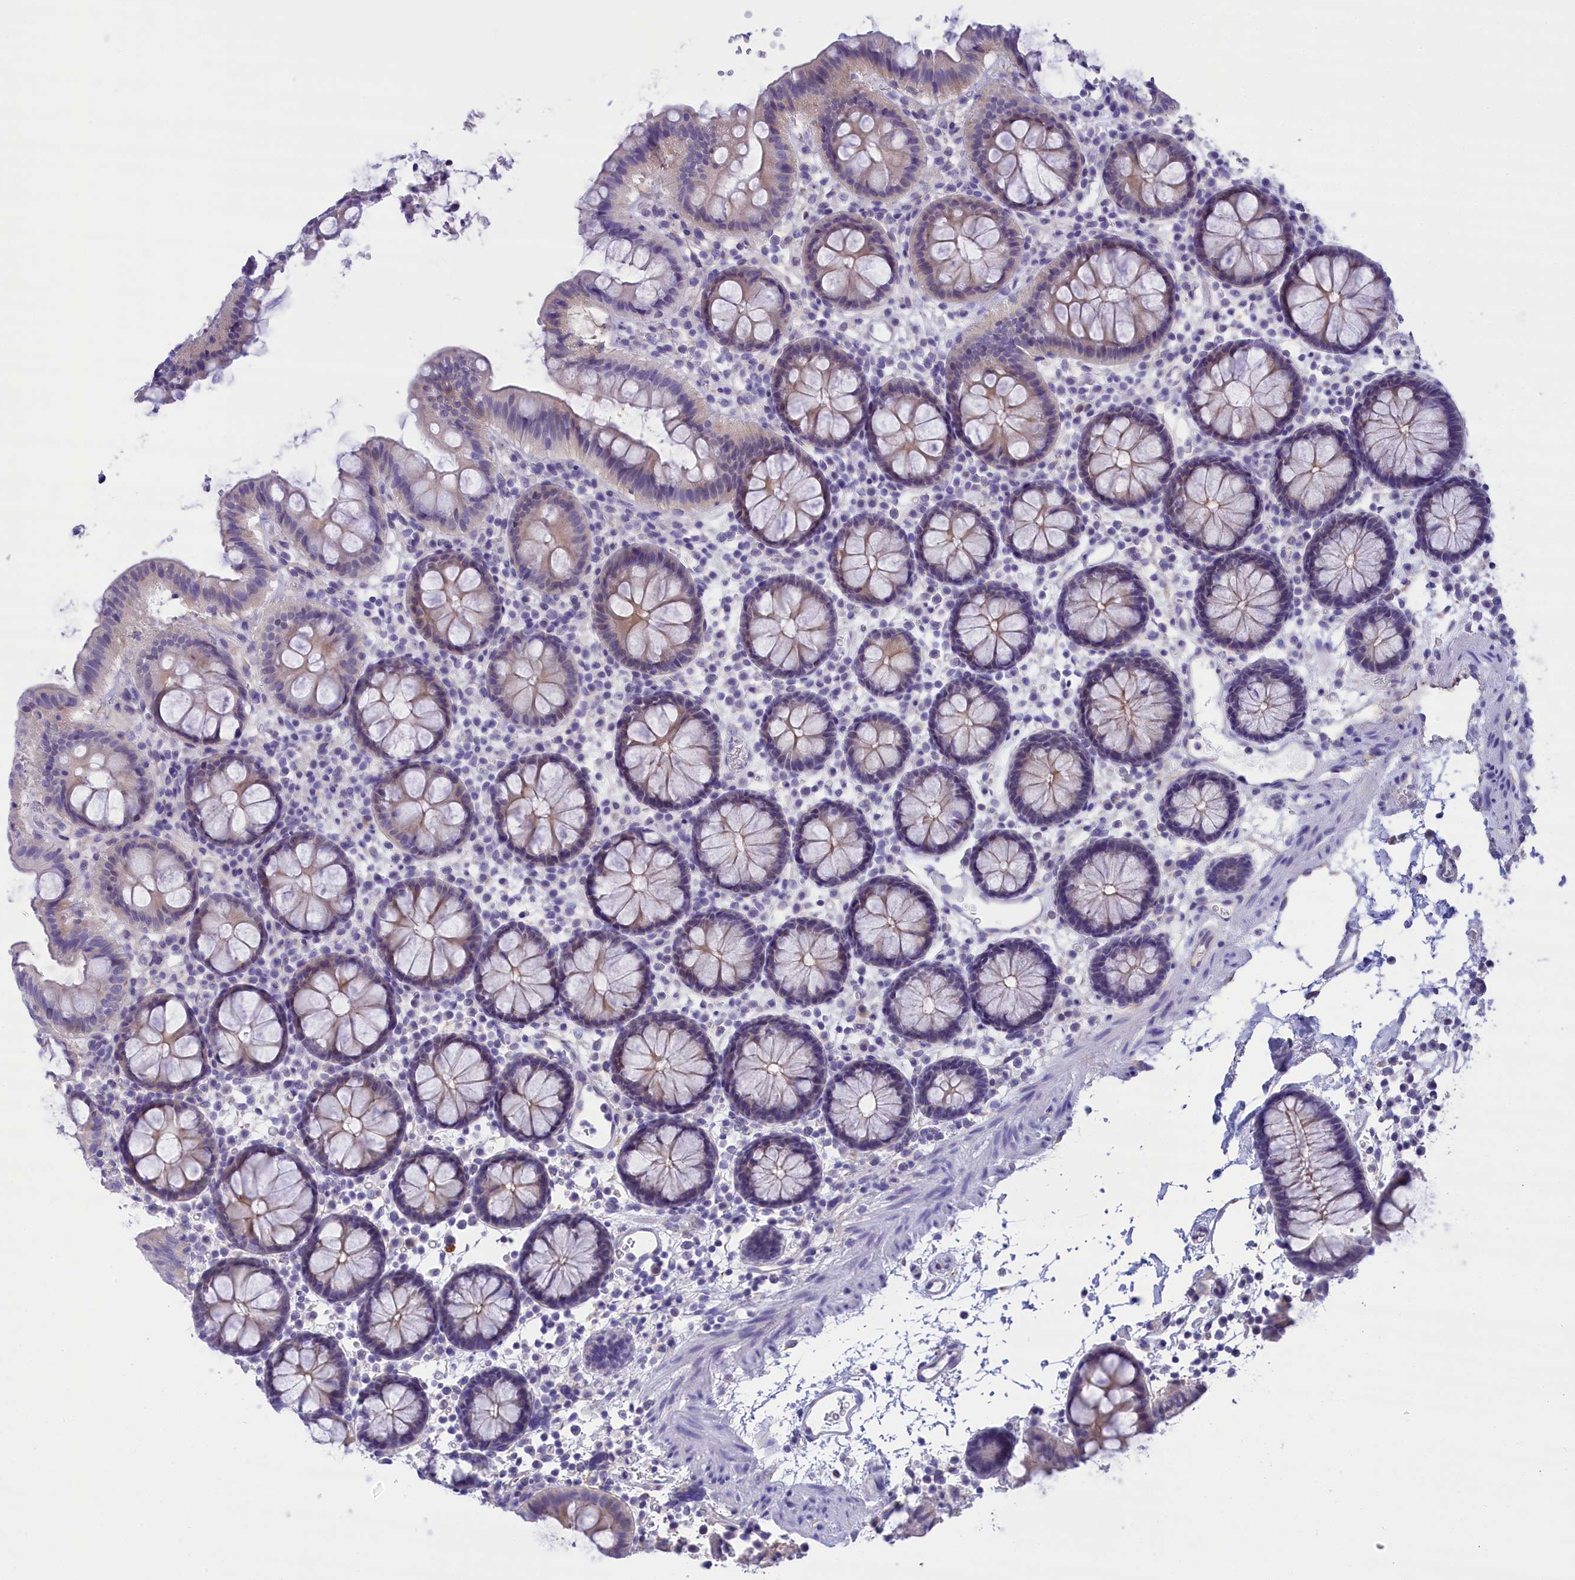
{"staining": {"intensity": "negative", "quantity": "none", "location": "none"}, "tissue": "colon", "cell_type": "Endothelial cells", "image_type": "normal", "snomed": [{"axis": "morphology", "description": "Normal tissue, NOS"}, {"axis": "topography", "description": "Colon"}], "caption": "Colon stained for a protein using IHC shows no staining endothelial cells.", "gene": "TACSTD2", "patient": {"sex": "male", "age": 75}}